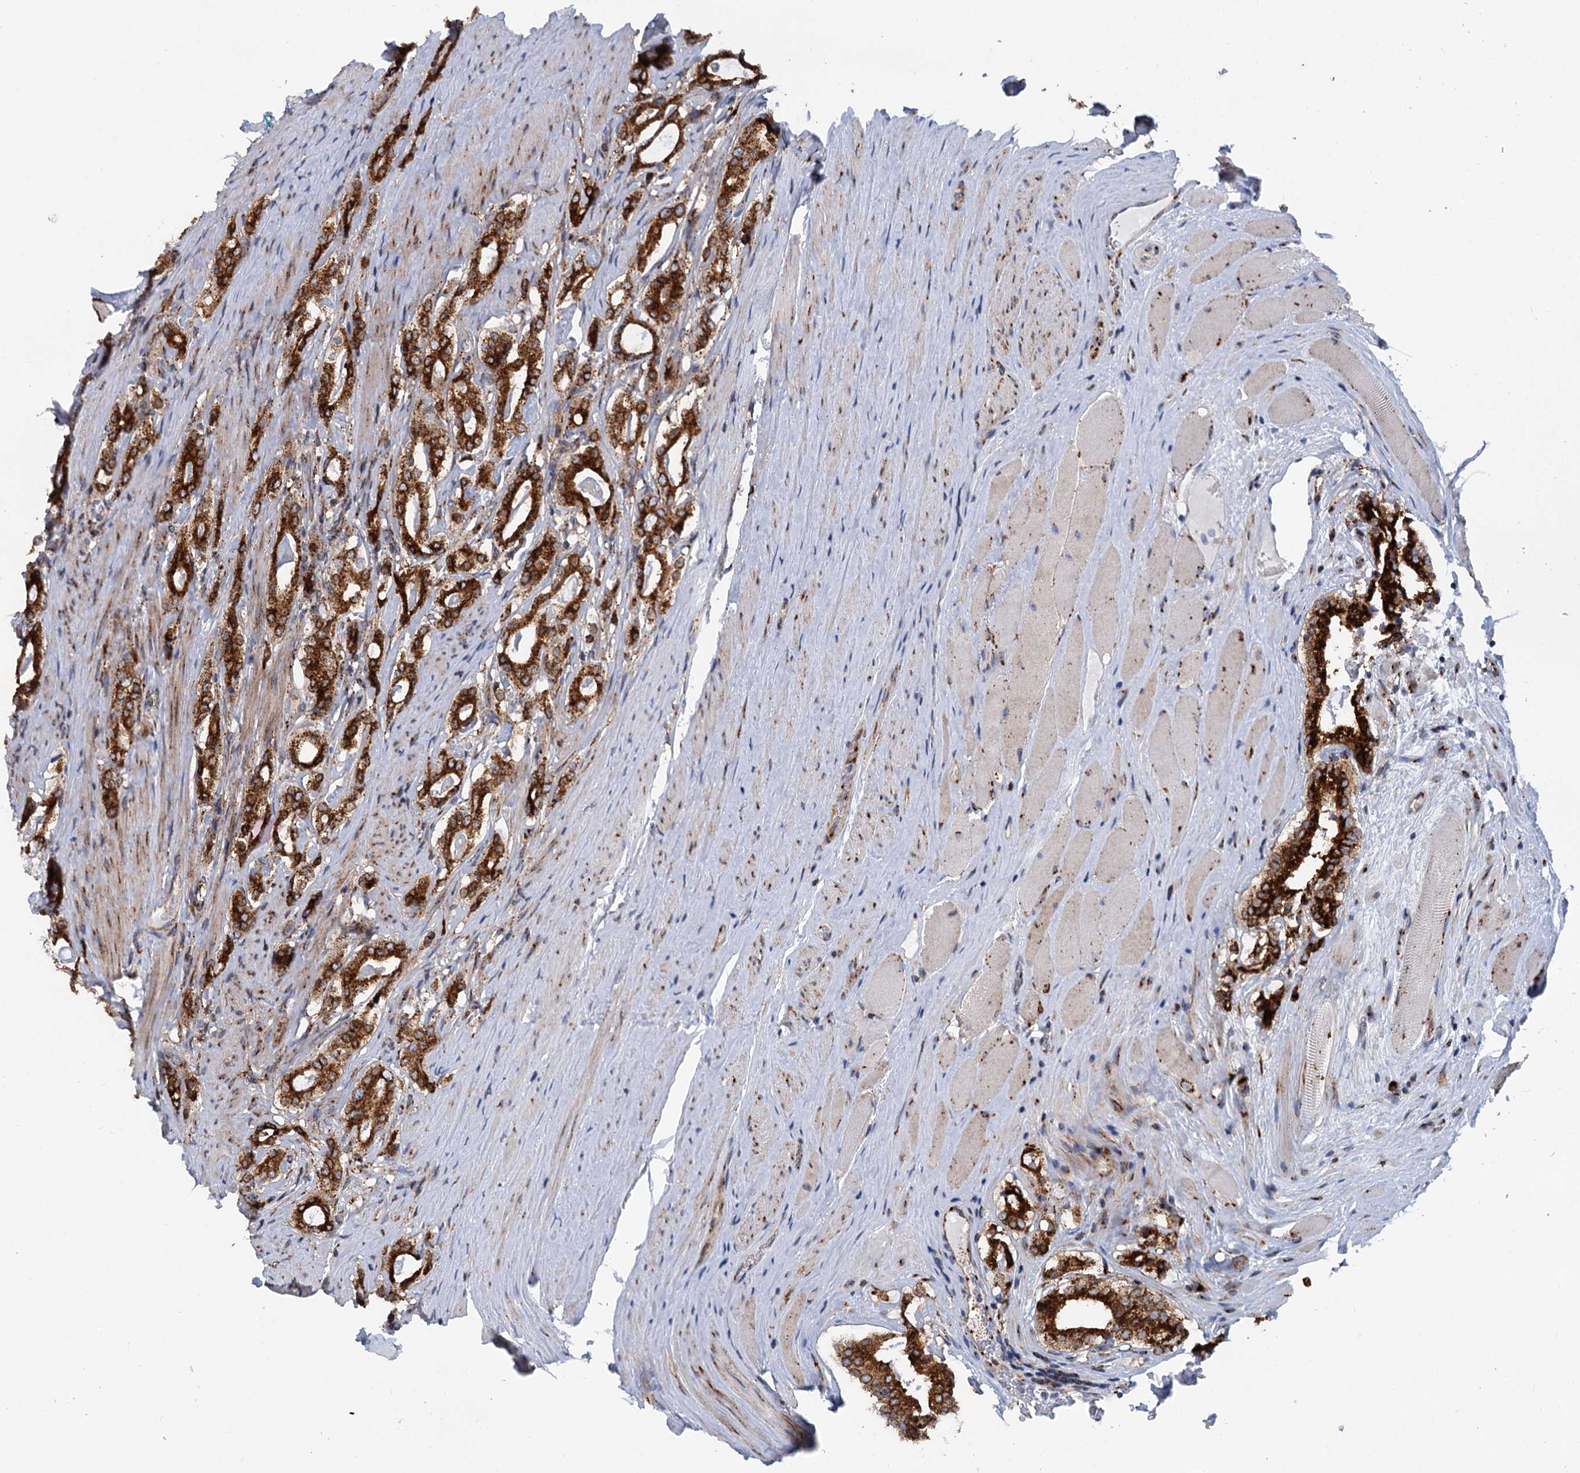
{"staining": {"intensity": "strong", "quantity": ">75%", "location": "cytoplasmic/membranous"}, "tissue": "prostate cancer", "cell_type": "Tumor cells", "image_type": "cancer", "snomed": [{"axis": "morphology", "description": "Adenocarcinoma, High grade"}, {"axis": "topography", "description": "Prostate"}], "caption": "An immunohistochemistry image of neoplastic tissue is shown. Protein staining in brown labels strong cytoplasmic/membranous positivity in prostate adenocarcinoma (high-grade) within tumor cells.", "gene": "SUPT20H", "patient": {"sex": "male", "age": 63}}